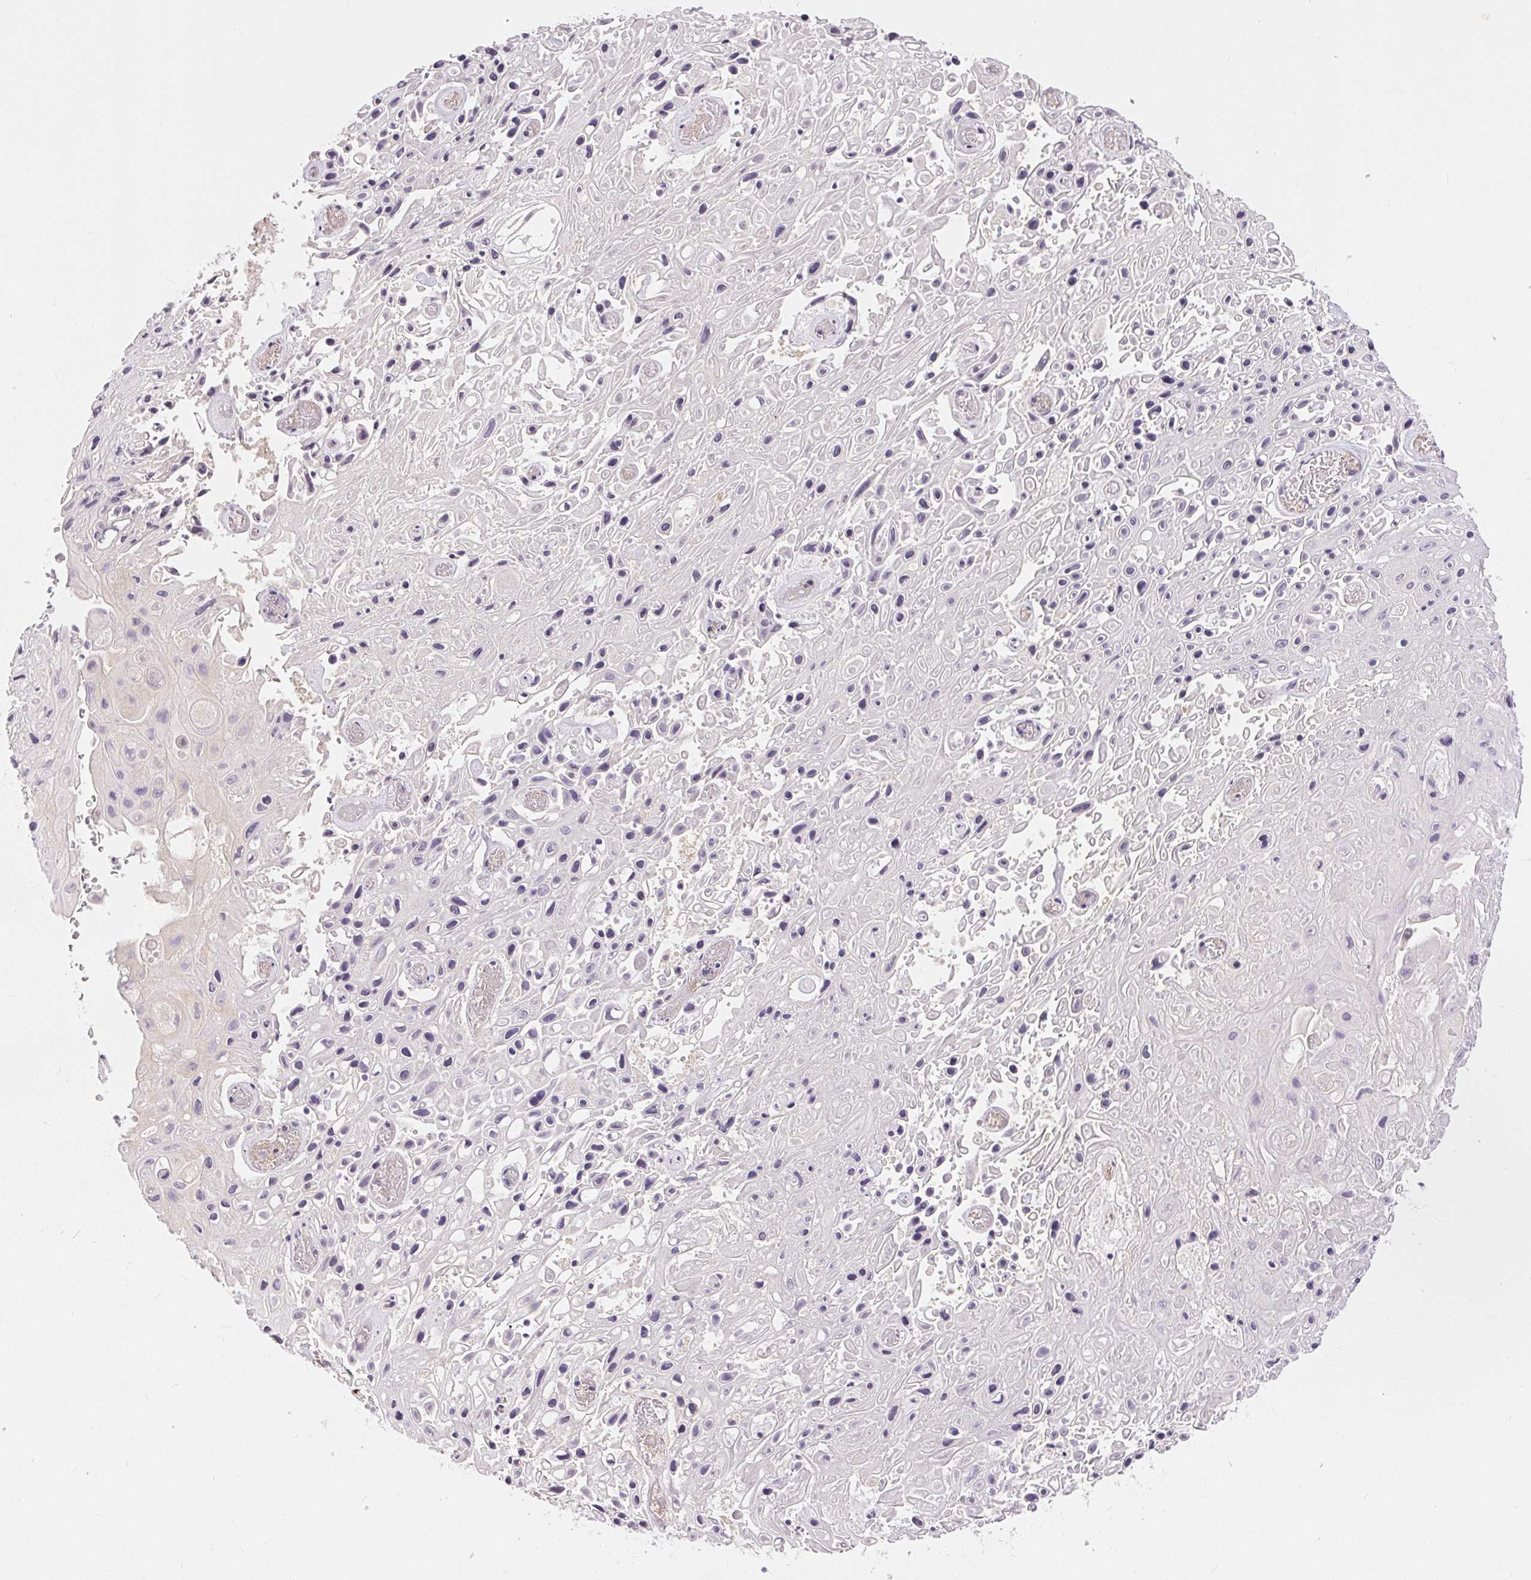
{"staining": {"intensity": "negative", "quantity": "none", "location": "none"}, "tissue": "skin cancer", "cell_type": "Tumor cells", "image_type": "cancer", "snomed": [{"axis": "morphology", "description": "Squamous cell carcinoma, NOS"}, {"axis": "topography", "description": "Skin"}], "caption": "Protein analysis of skin cancer (squamous cell carcinoma) shows no significant expression in tumor cells.", "gene": "TTC23L", "patient": {"sex": "male", "age": 82}}